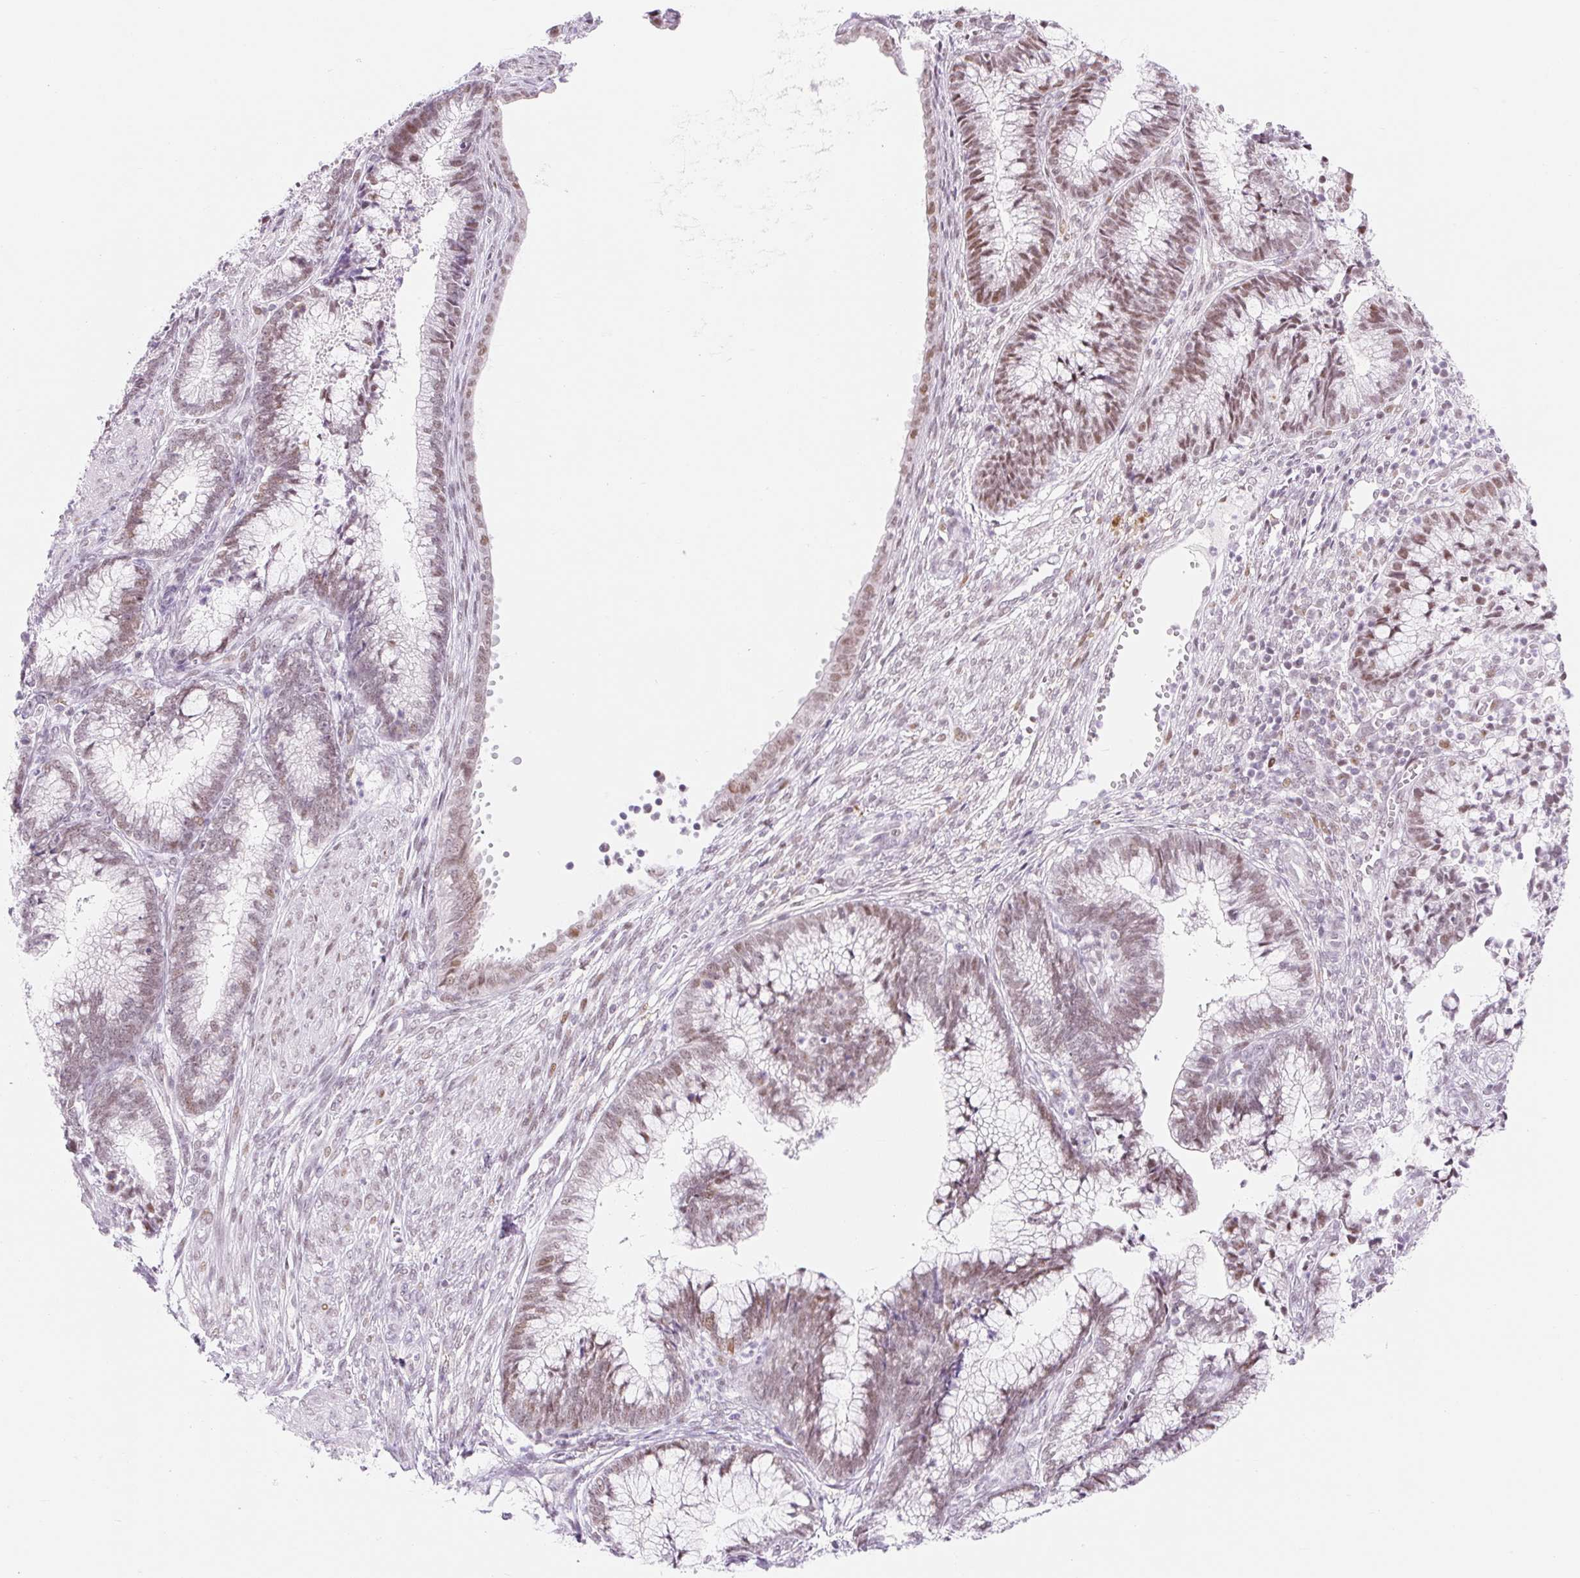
{"staining": {"intensity": "weak", "quantity": ">75%", "location": "nuclear"}, "tissue": "cervical cancer", "cell_type": "Tumor cells", "image_type": "cancer", "snomed": [{"axis": "morphology", "description": "Adenocarcinoma, NOS"}, {"axis": "topography", "description": "Cervix"}], "caption": "A high-resolution image shows immunohistochemistry staining of cervical cancer, which displays weak nuclear positivity in about >75% of tumor cells.", "gene": "H2BW1", "patient": {"sex": "female", "age": 44}}